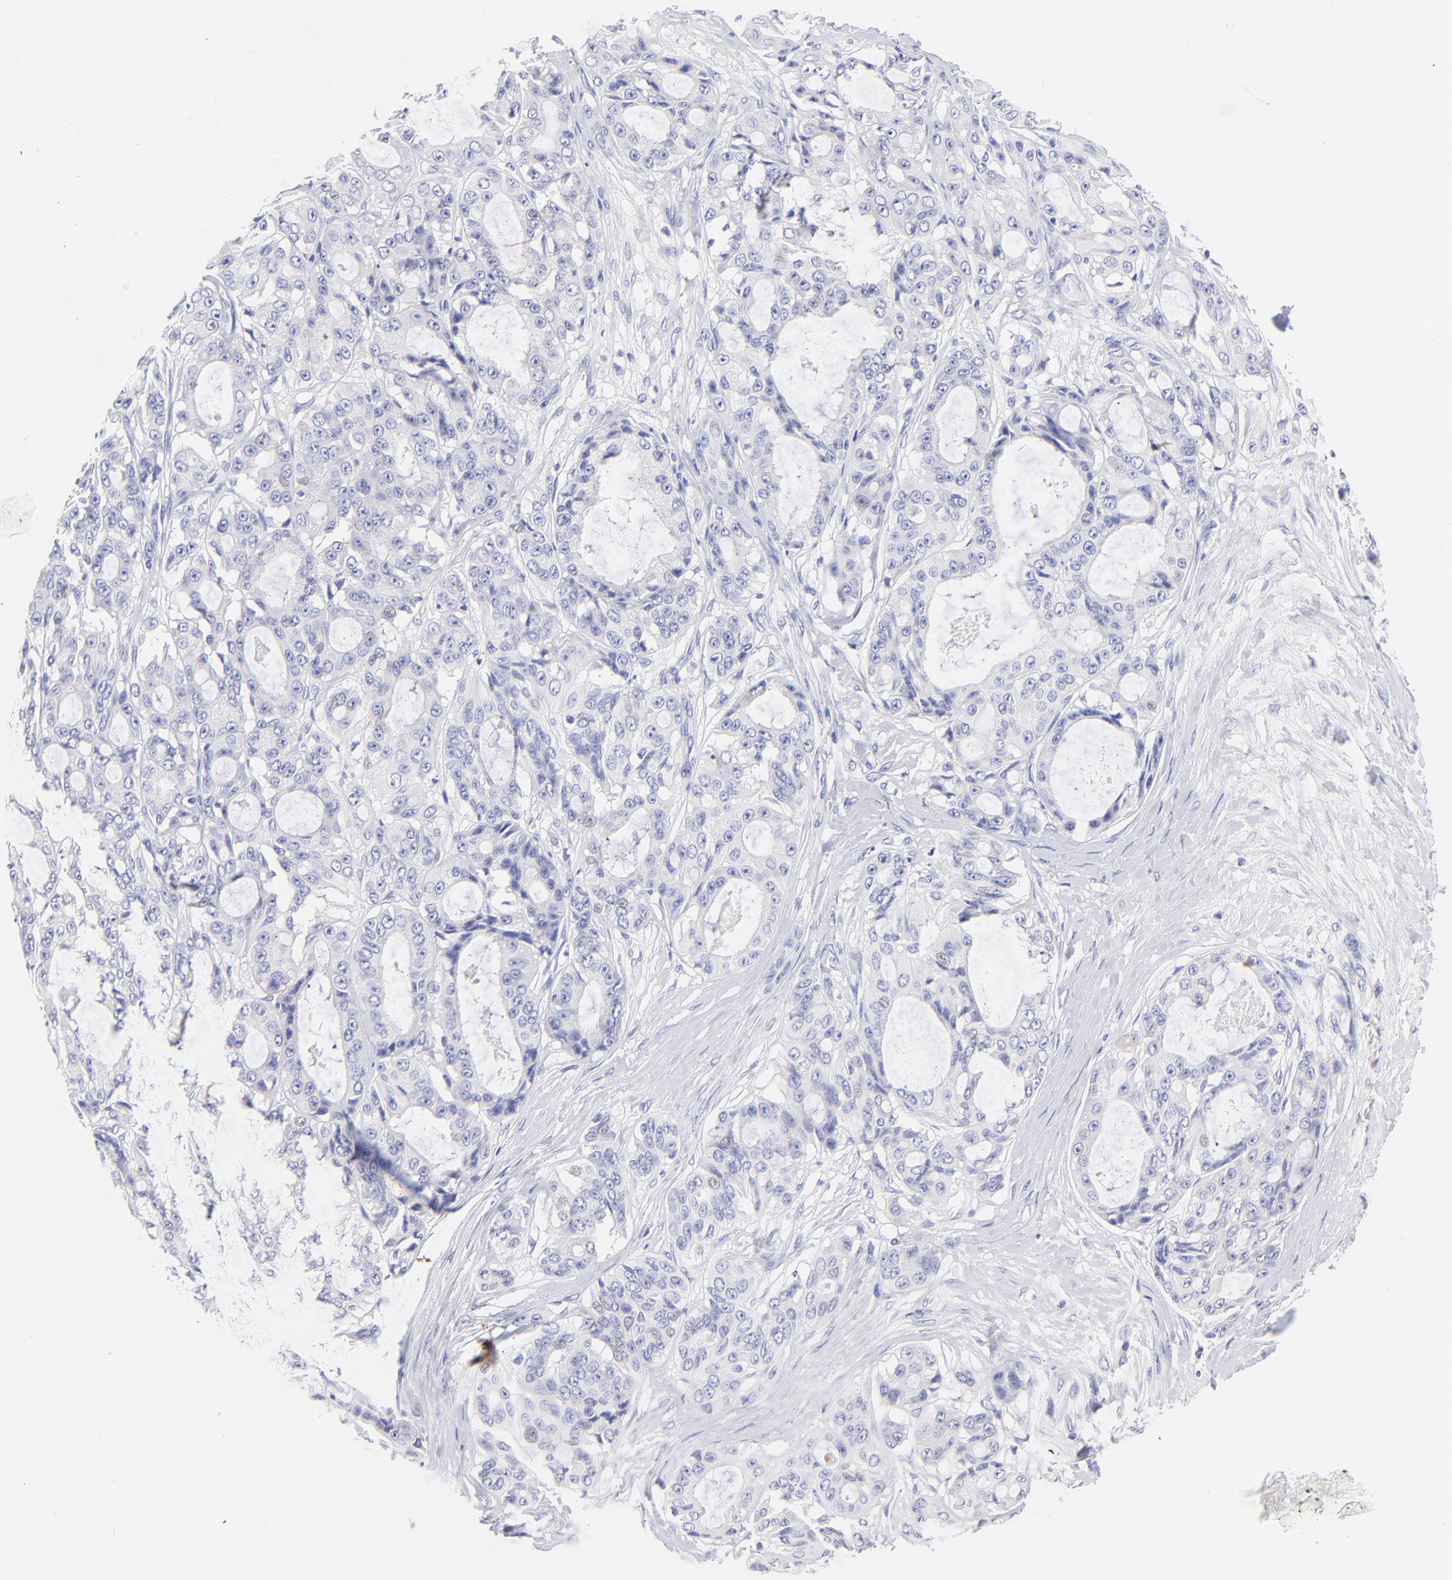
{"staining": {"intensity": "negative", "quantity": "none", "location": "none"}, "tissue": "ovarian cancer", "cell_type": "Tumor cells", "image_type": "cancer", "snomed": [{"axis": "morphology", "description": "Carcinoma, endometroid"}, {"axis": "topography", "description": "Ovary"}], "caption": "Tumor cells are negative for brown protein staining in ovarian cancer.", "gene": "FRMPD3", "patient": {"sex": "female", "age": 61}}